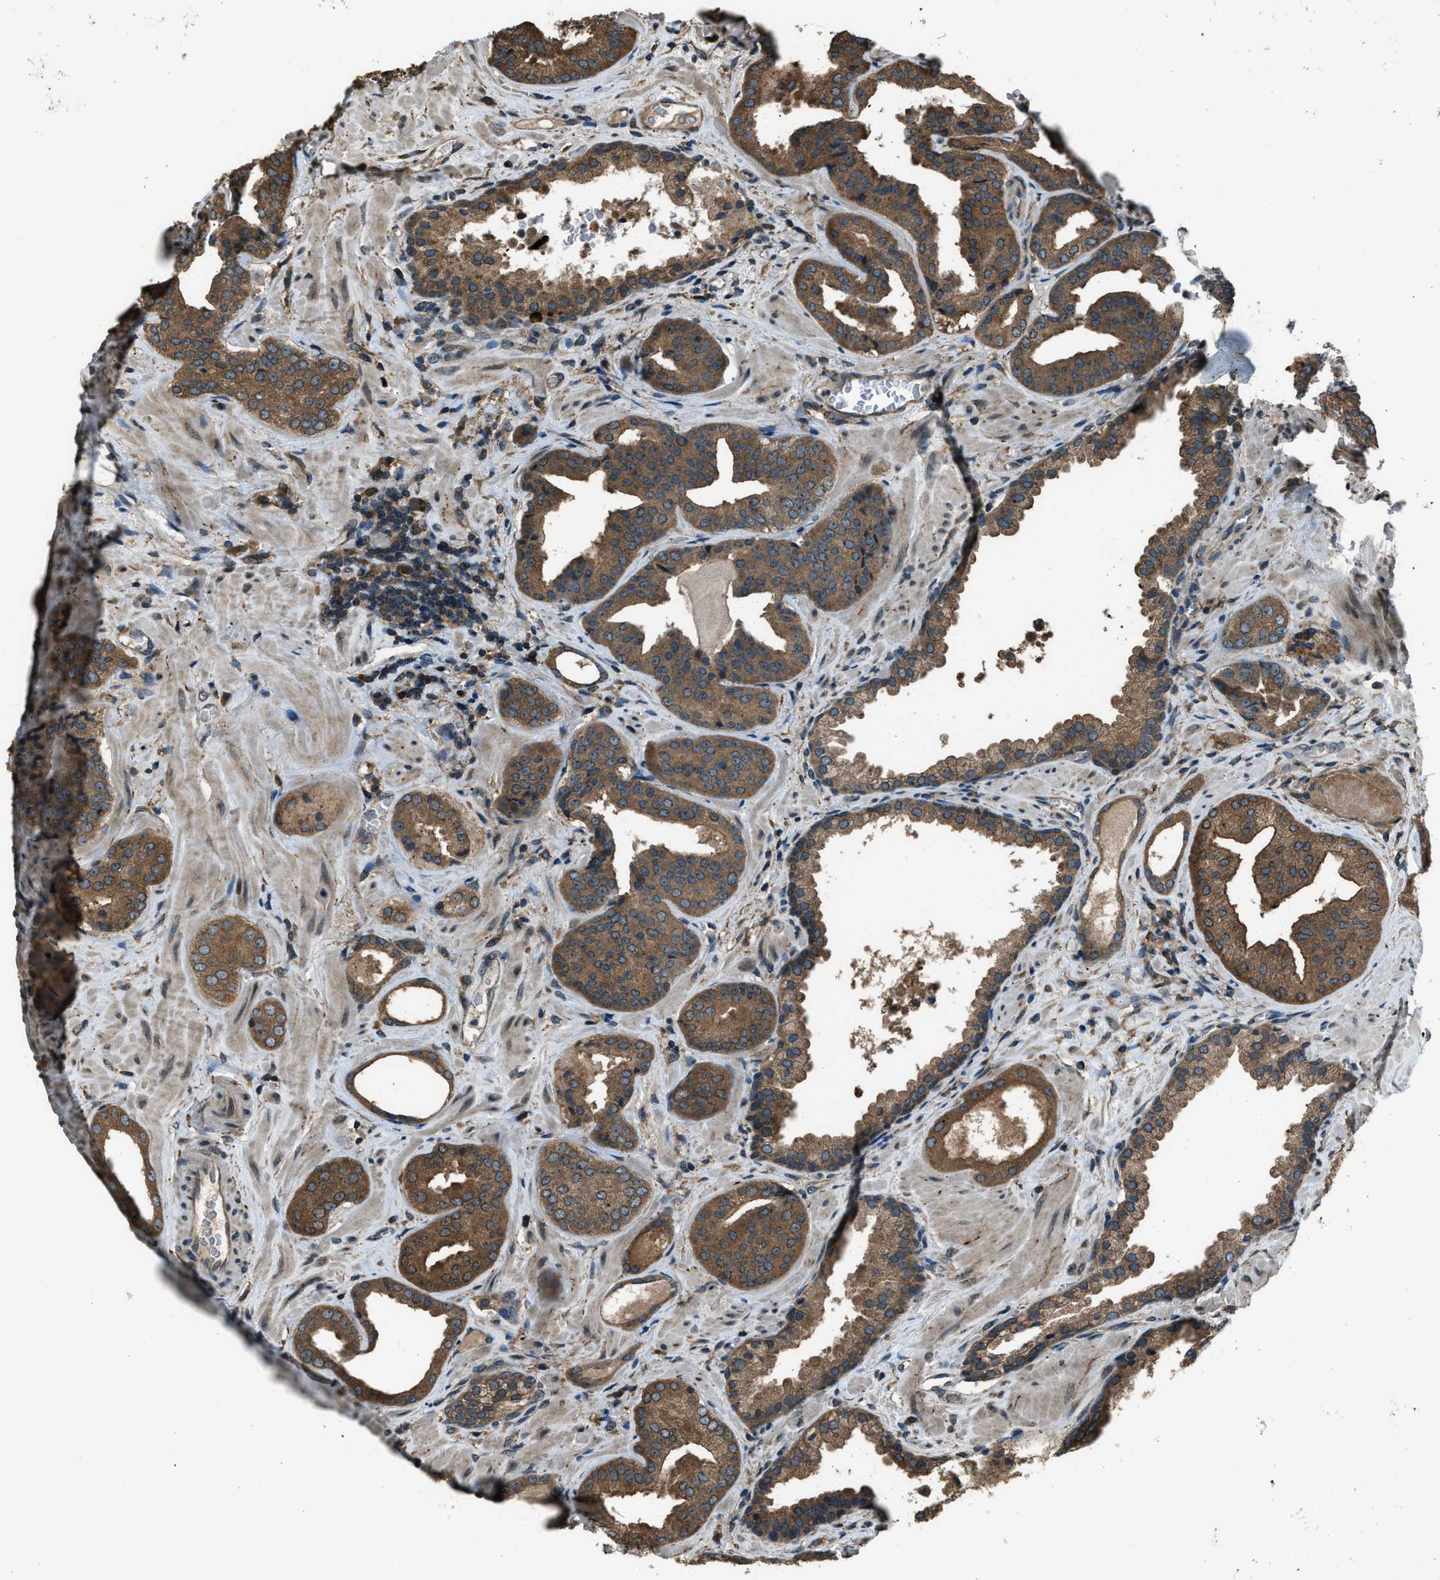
{"staining": {"intensity": "moderate", "quantity": ">75%", "location": "cytoplasmic/membranous"}, "tissue": "prostate cancer", "cell_type": "Tumor cells", "image_type": "cancer", "snomed": [{"axis": "morphology", "description": "Adenocarcinoma, Low grade"}, {"axis": "topography", "description": "Prostate"}], "caption": "High-power microscopy captured an immunohistochemistry histopathology image of prostate cancer, revealing moderate cytoplasmic/membranous positivity in about >75% of tumor cells.", "gene": "TRIM4", "patient": {"sex": "male", "age": 71}}